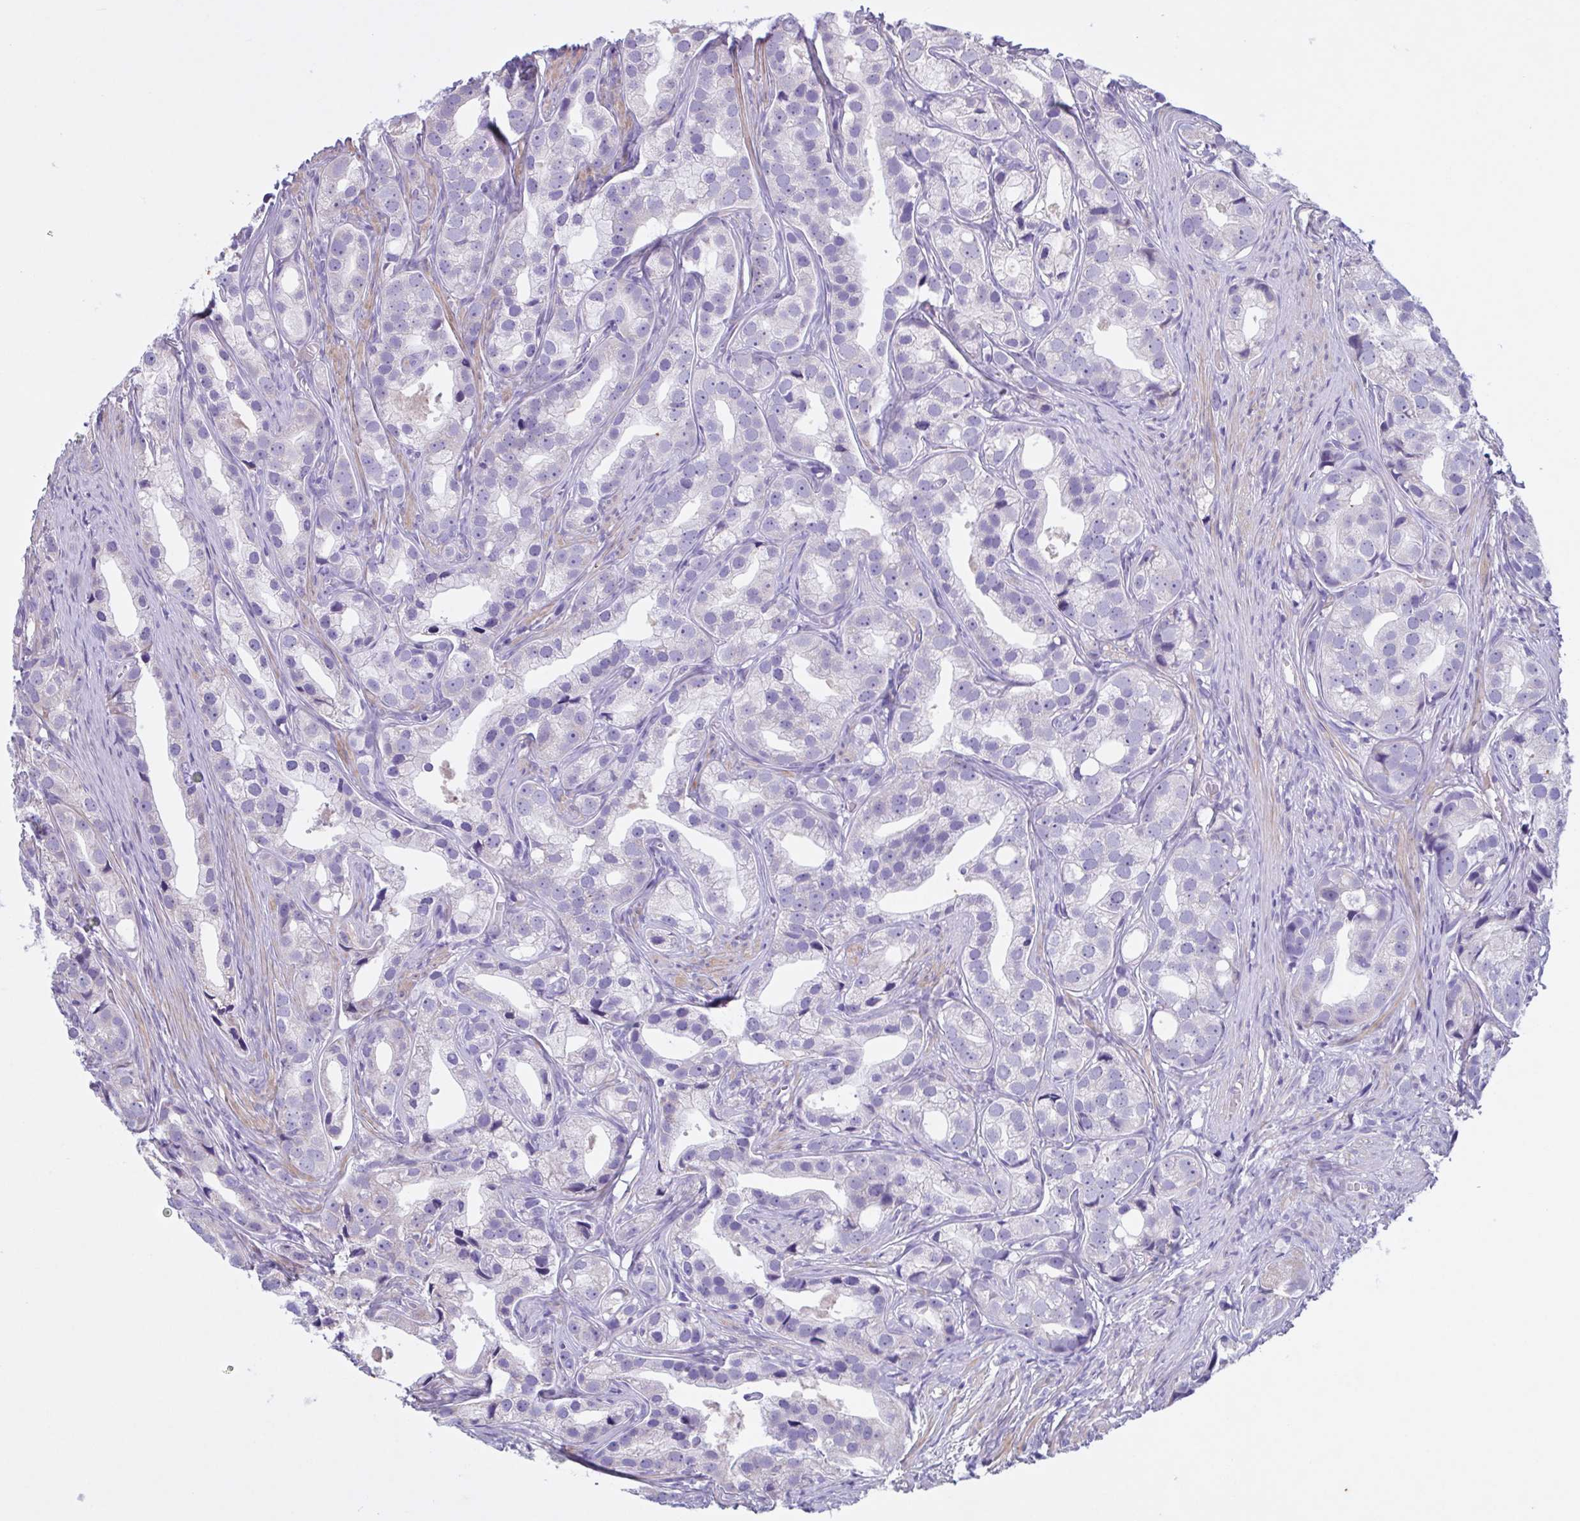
{"staining": {"intensity": "negative", "quantity": "none", "location": "none"}, "tissue": "prostate cancer", "cell_type": "Tumor cells", "image_type": "cancer", "snomed": [{"axis": "morphology", "description": "Adenocarcinoma, High grade"}, {"axis": "topography", "description": "Prostate"}], "caption": "Tumor cells show no significant positivity in prostate cancer (adenocarcinoma (high-grade)).", "gene": "F13B", "patient": {"sex": "male", "age": 75}}